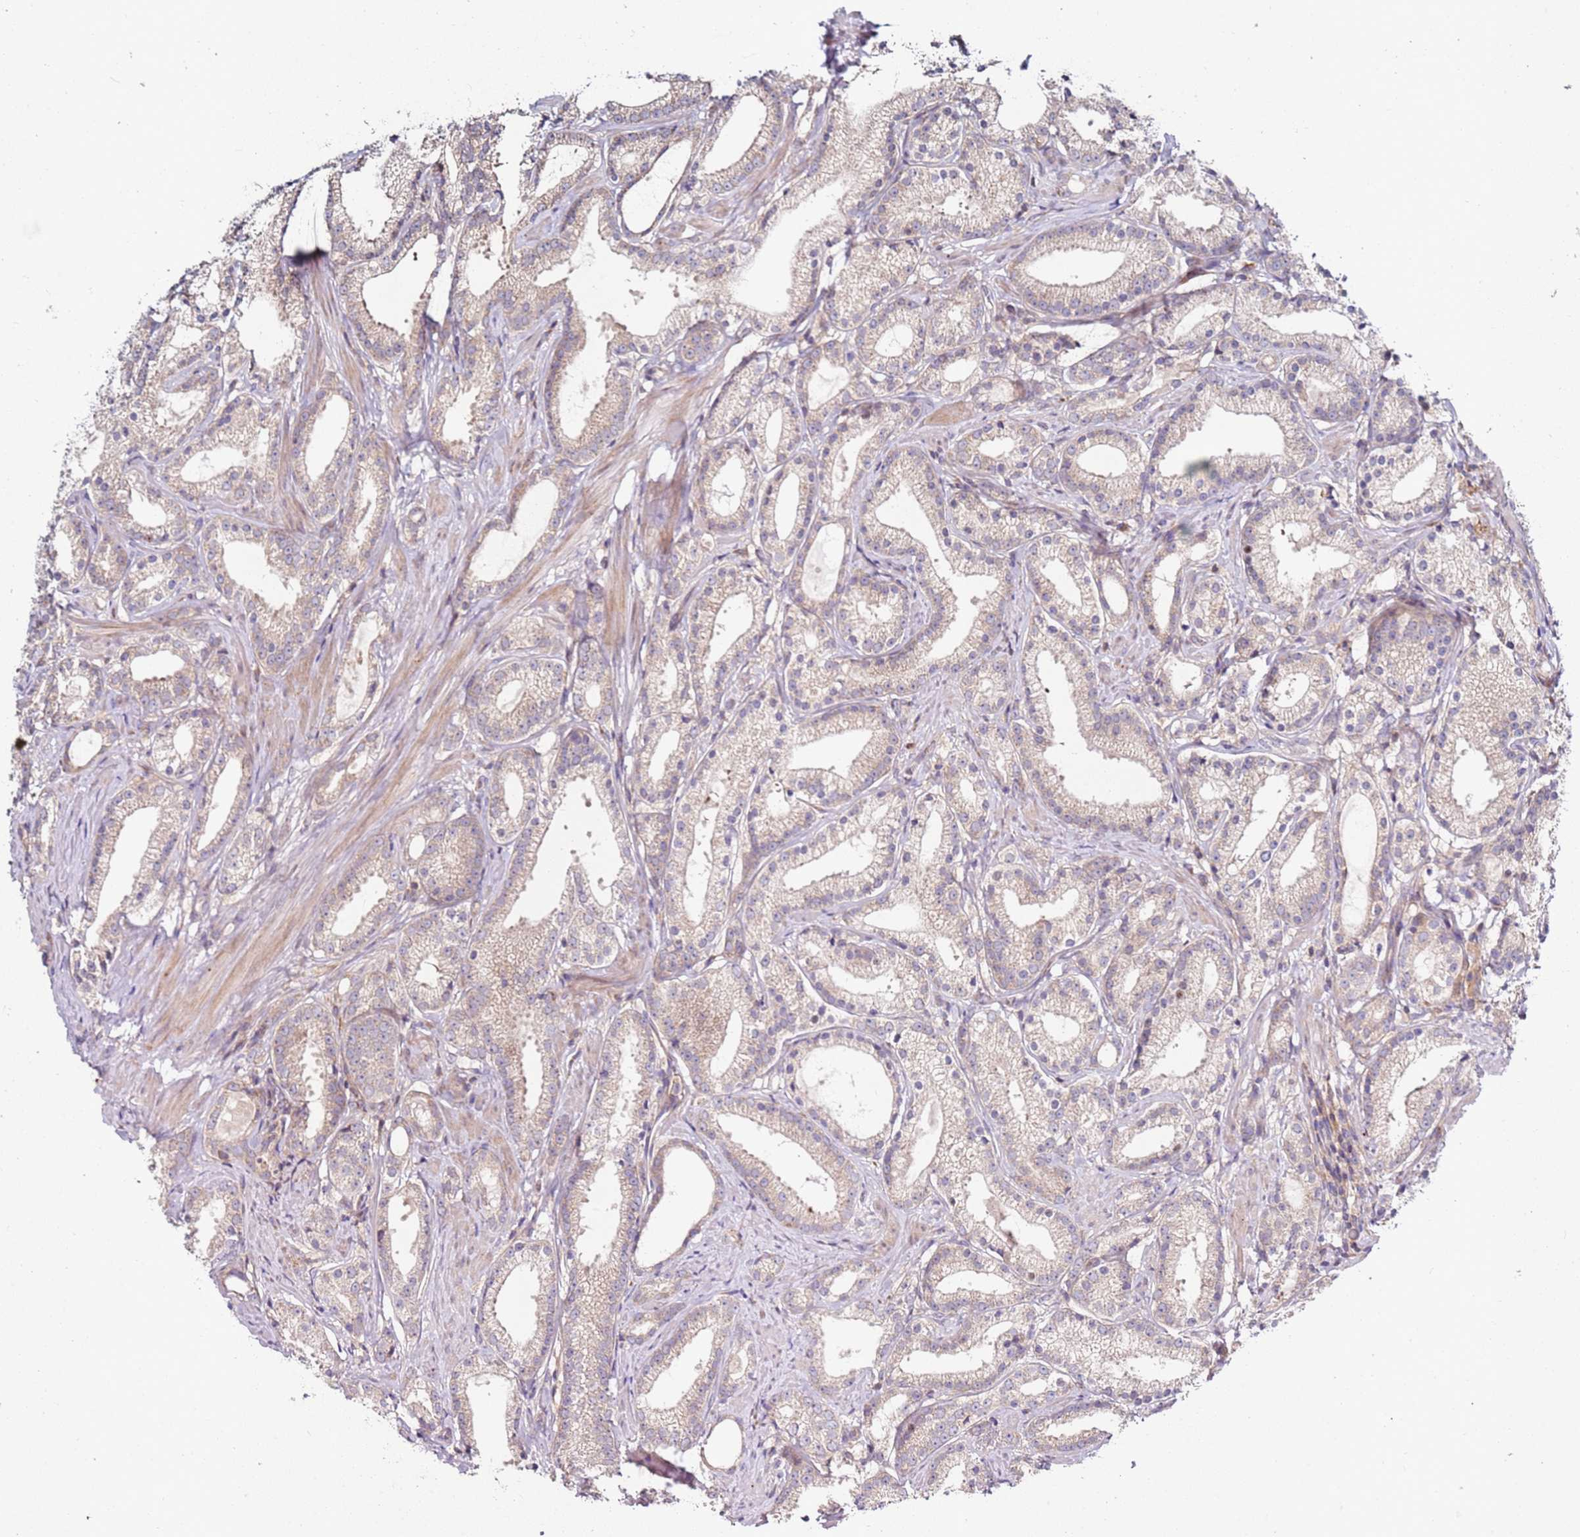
{"staining": {"intensity": "weak", "quantity": ">75%", "location": "cytoplasmic/membranous"}, "tissue": "prostate cancer", "cell_type": "Tumor cells", "image_type": "cancer", "snomed": [{"axis": "morphology", "description": "Adenocarcinoma, Low grade"}, {"axis": "topography", "description": "Prostate"}], "caption": "There is low levels of weak cytoplasmic/membranous positivity in tumor cells of prostate cancer (adenocarcinoma (low-grade)), as demonstrated by immunohistochemical staining (brown color).", "gene": "CNOT9", "patient": {"sex": "male", "age": 57}}